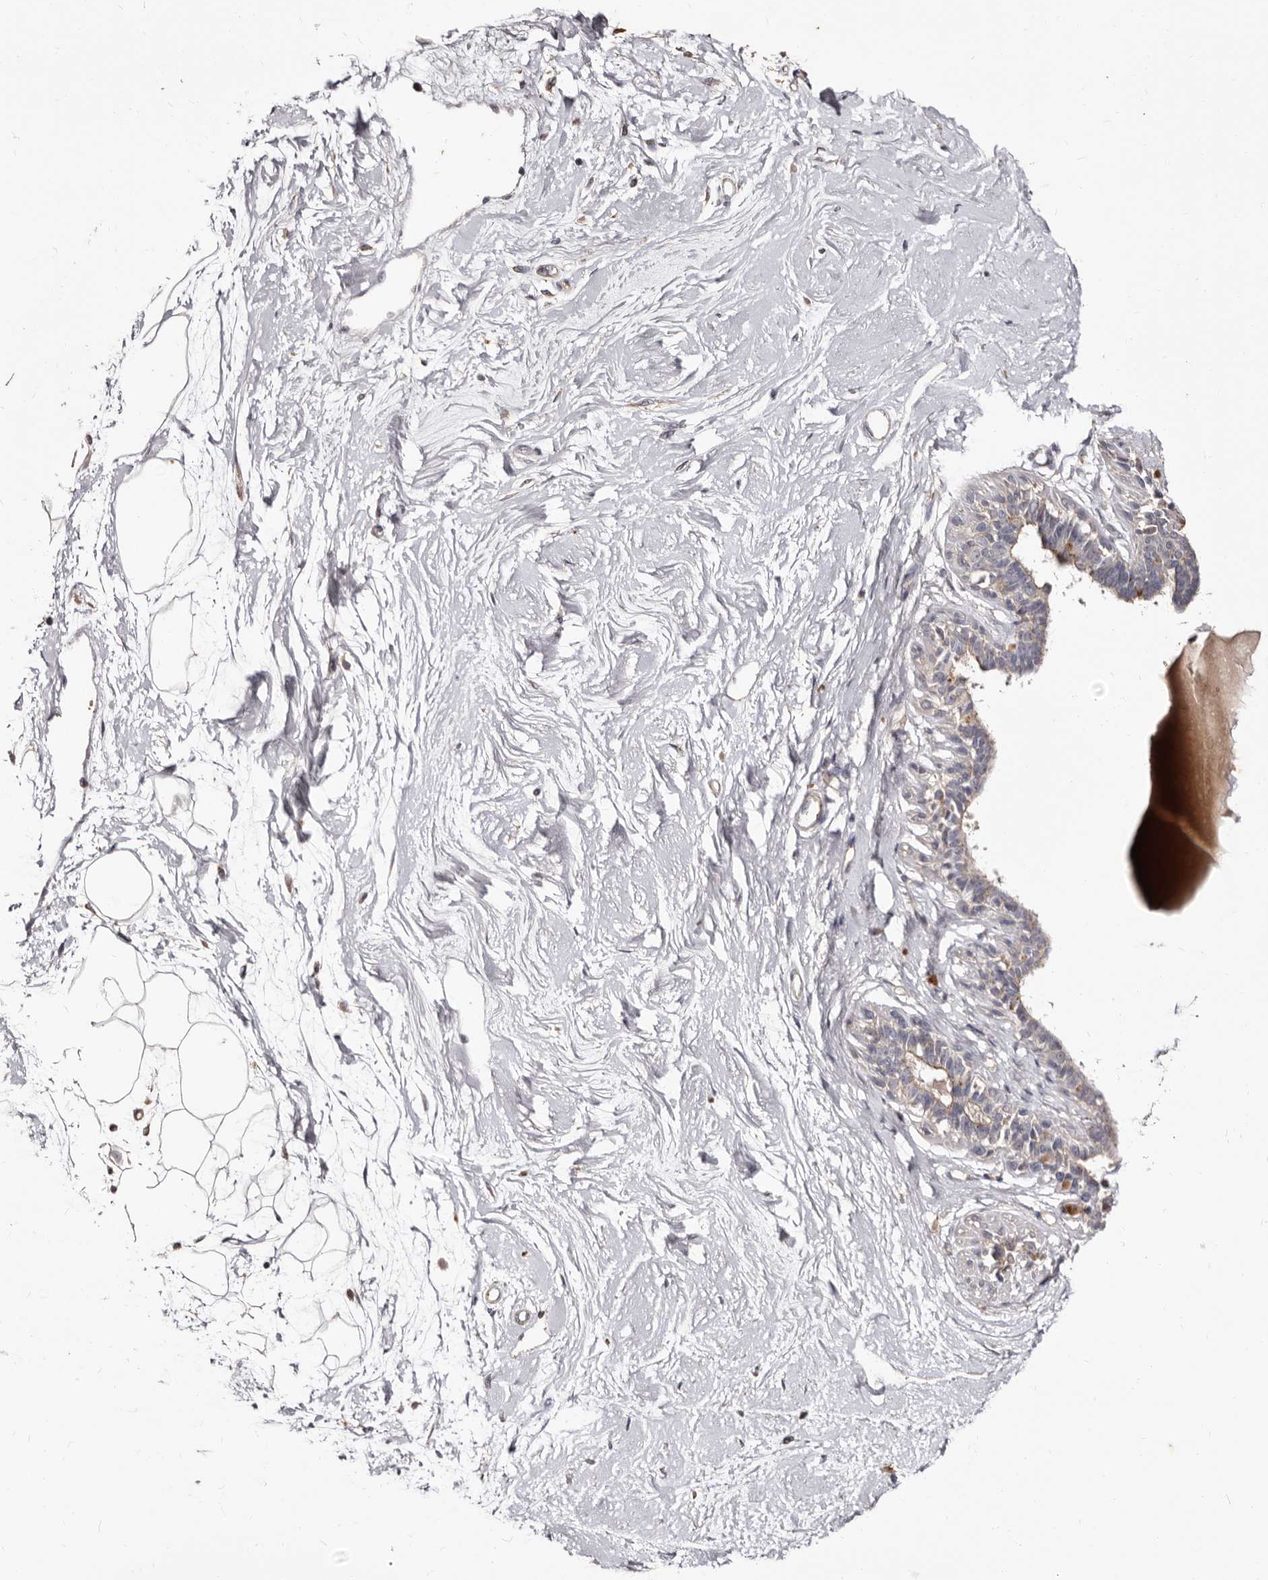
{"staining": {"intensity": "negative", "quantity": "none", "location": "none"}, "tissue": "breast", "cell_type": "Adipocytes", "image_type": "normal", "snomed": [{"axis": "morphology", "description": "Normal tissue, NOS"}, {"axis": "topography", "description": "Breast"}], "caption": "IHC image of unremarkable human breast stained for a protein (brown), which reveals no positivity in adipocytes.", "gene": "PTAFR", "patient": {"sex": "female", "age": 45}}